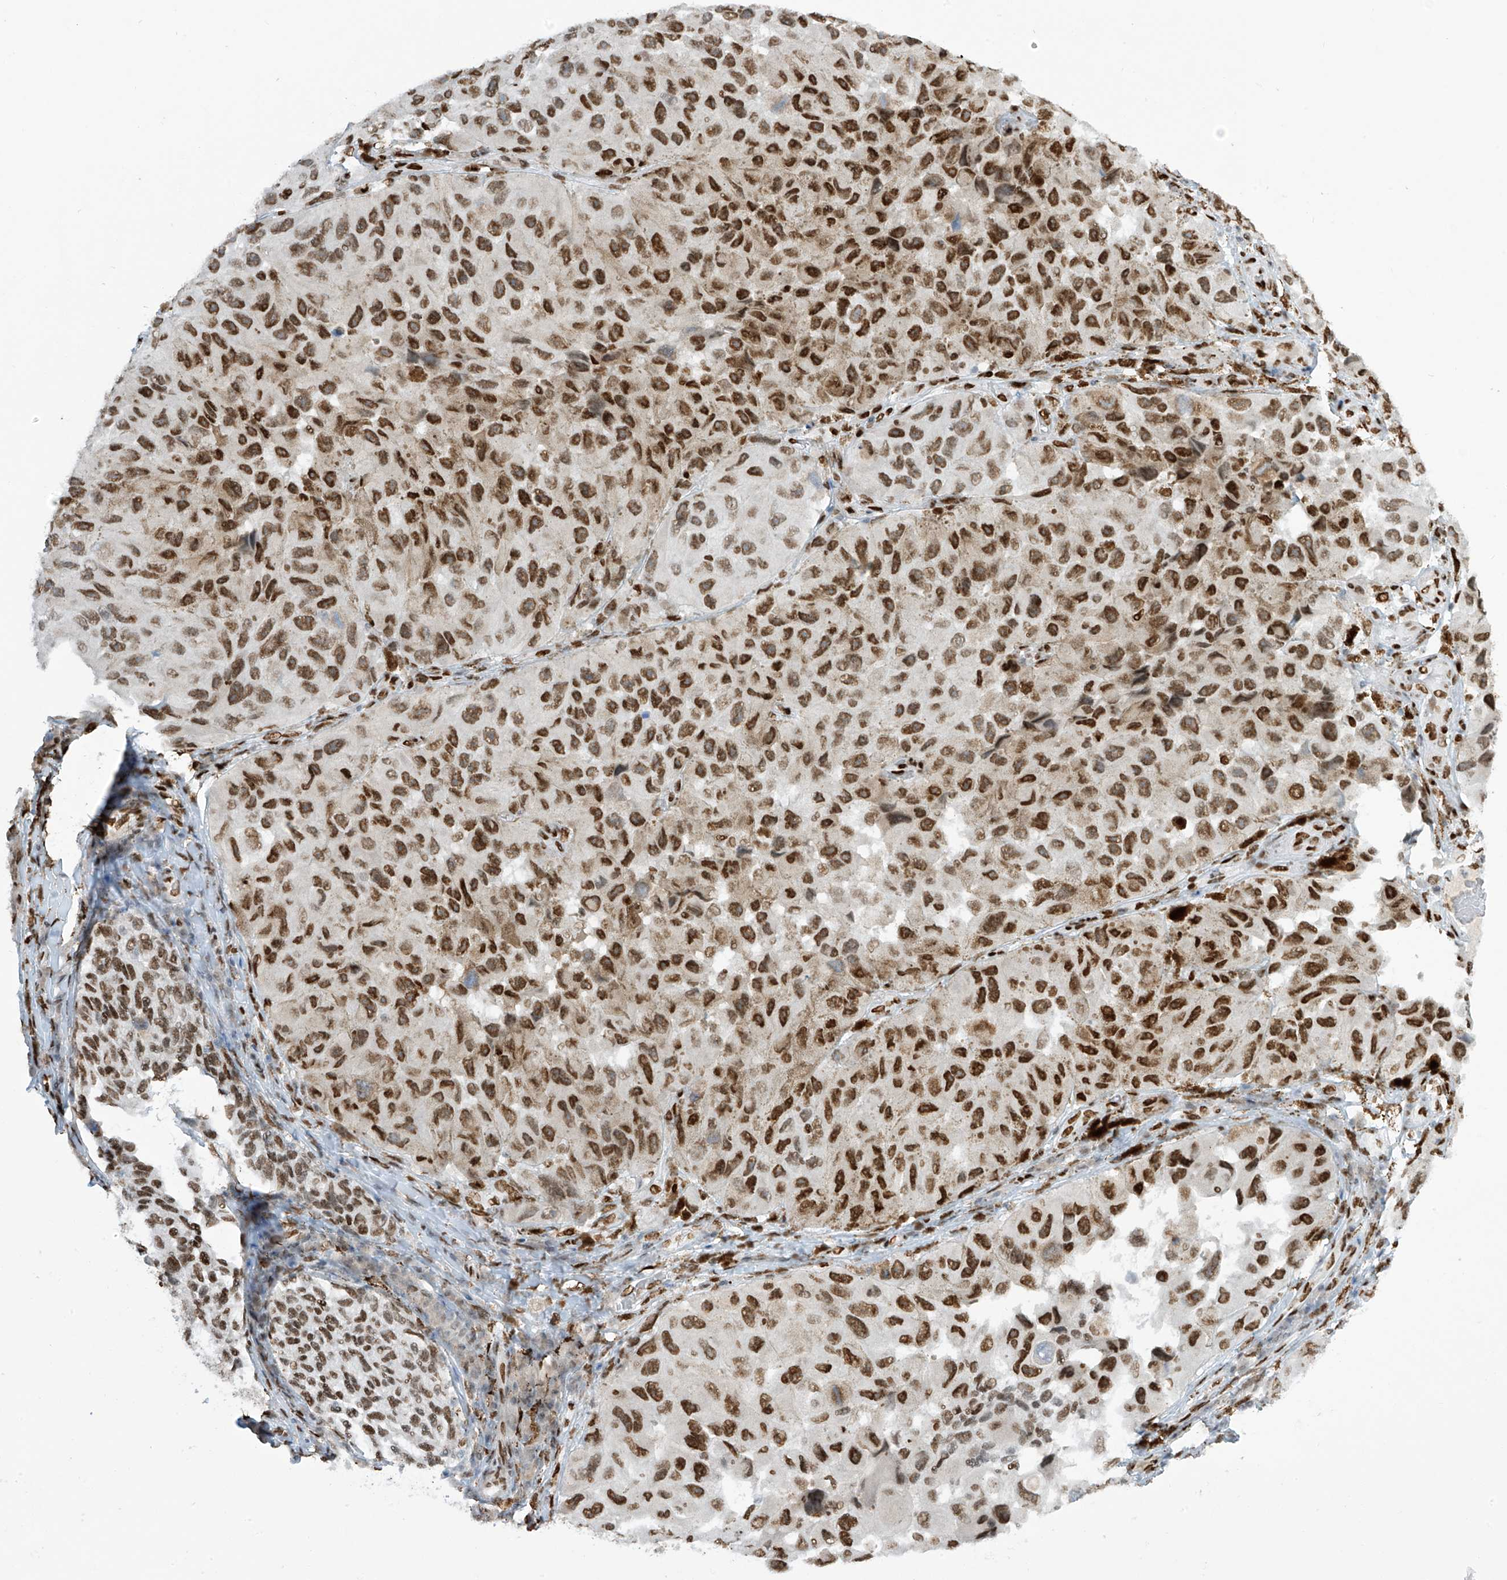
{"staining": {"intensity": "strong", "quantity": "25%-75%", "location": "nuclear"}, "tissue": "melanoma", "cell_type": "Tumor cells", "image_type": "cancer", "snomed": [{"axis": "morphology", "description": "Malignant melanoma, NOS"}, {"axis": "topography", "description": "Skin"}], "caption": "Protein positivity by immunohistochemistry demonstrates strong nuclear staining in approximately 25%-75% of tumor cells in melanoma.", "gene": "PM20D2", "patient": {"sex": "female", "age": 73}}